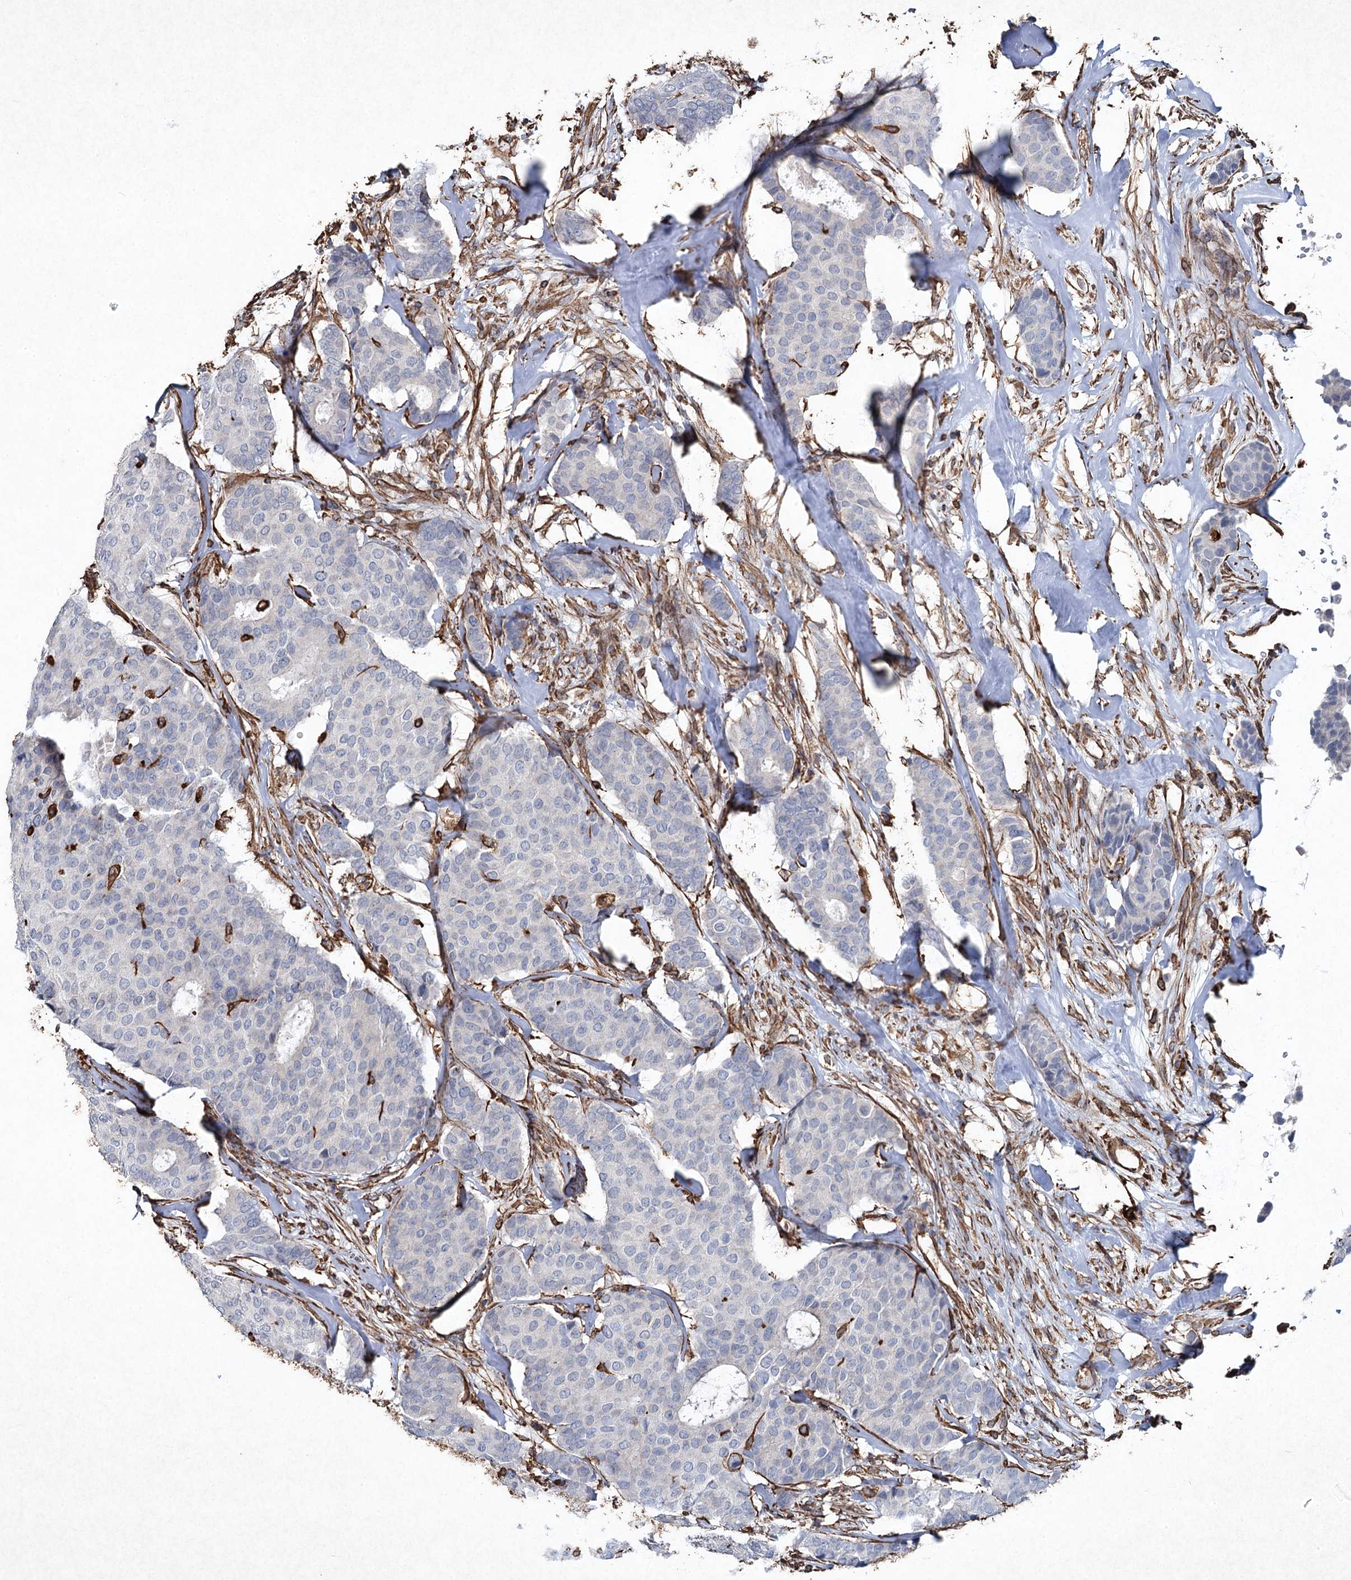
{"staining": {"intensity": "negative", "quantity": "none", "location": "none"}, "tissue": "breast cancer", "cell_type": "Tumor cells", "image_type": "cancer", "snomed": [{"axis": "morphology", "description": "Duct carcinoma"}, {"axis": "topography", "description": "Breast"}], "caption": "The photomicrograph reveals no staining of tumor cells in invasive ductal carcinoma (breast). Brightfield microscopy of immunohistochemistry (IHC) stained with DAB (brown) and hematoxylin (blue), captured at high magnification.", "gene": "CLEC4M", "patient": {"sex": "female", "age": 75}}